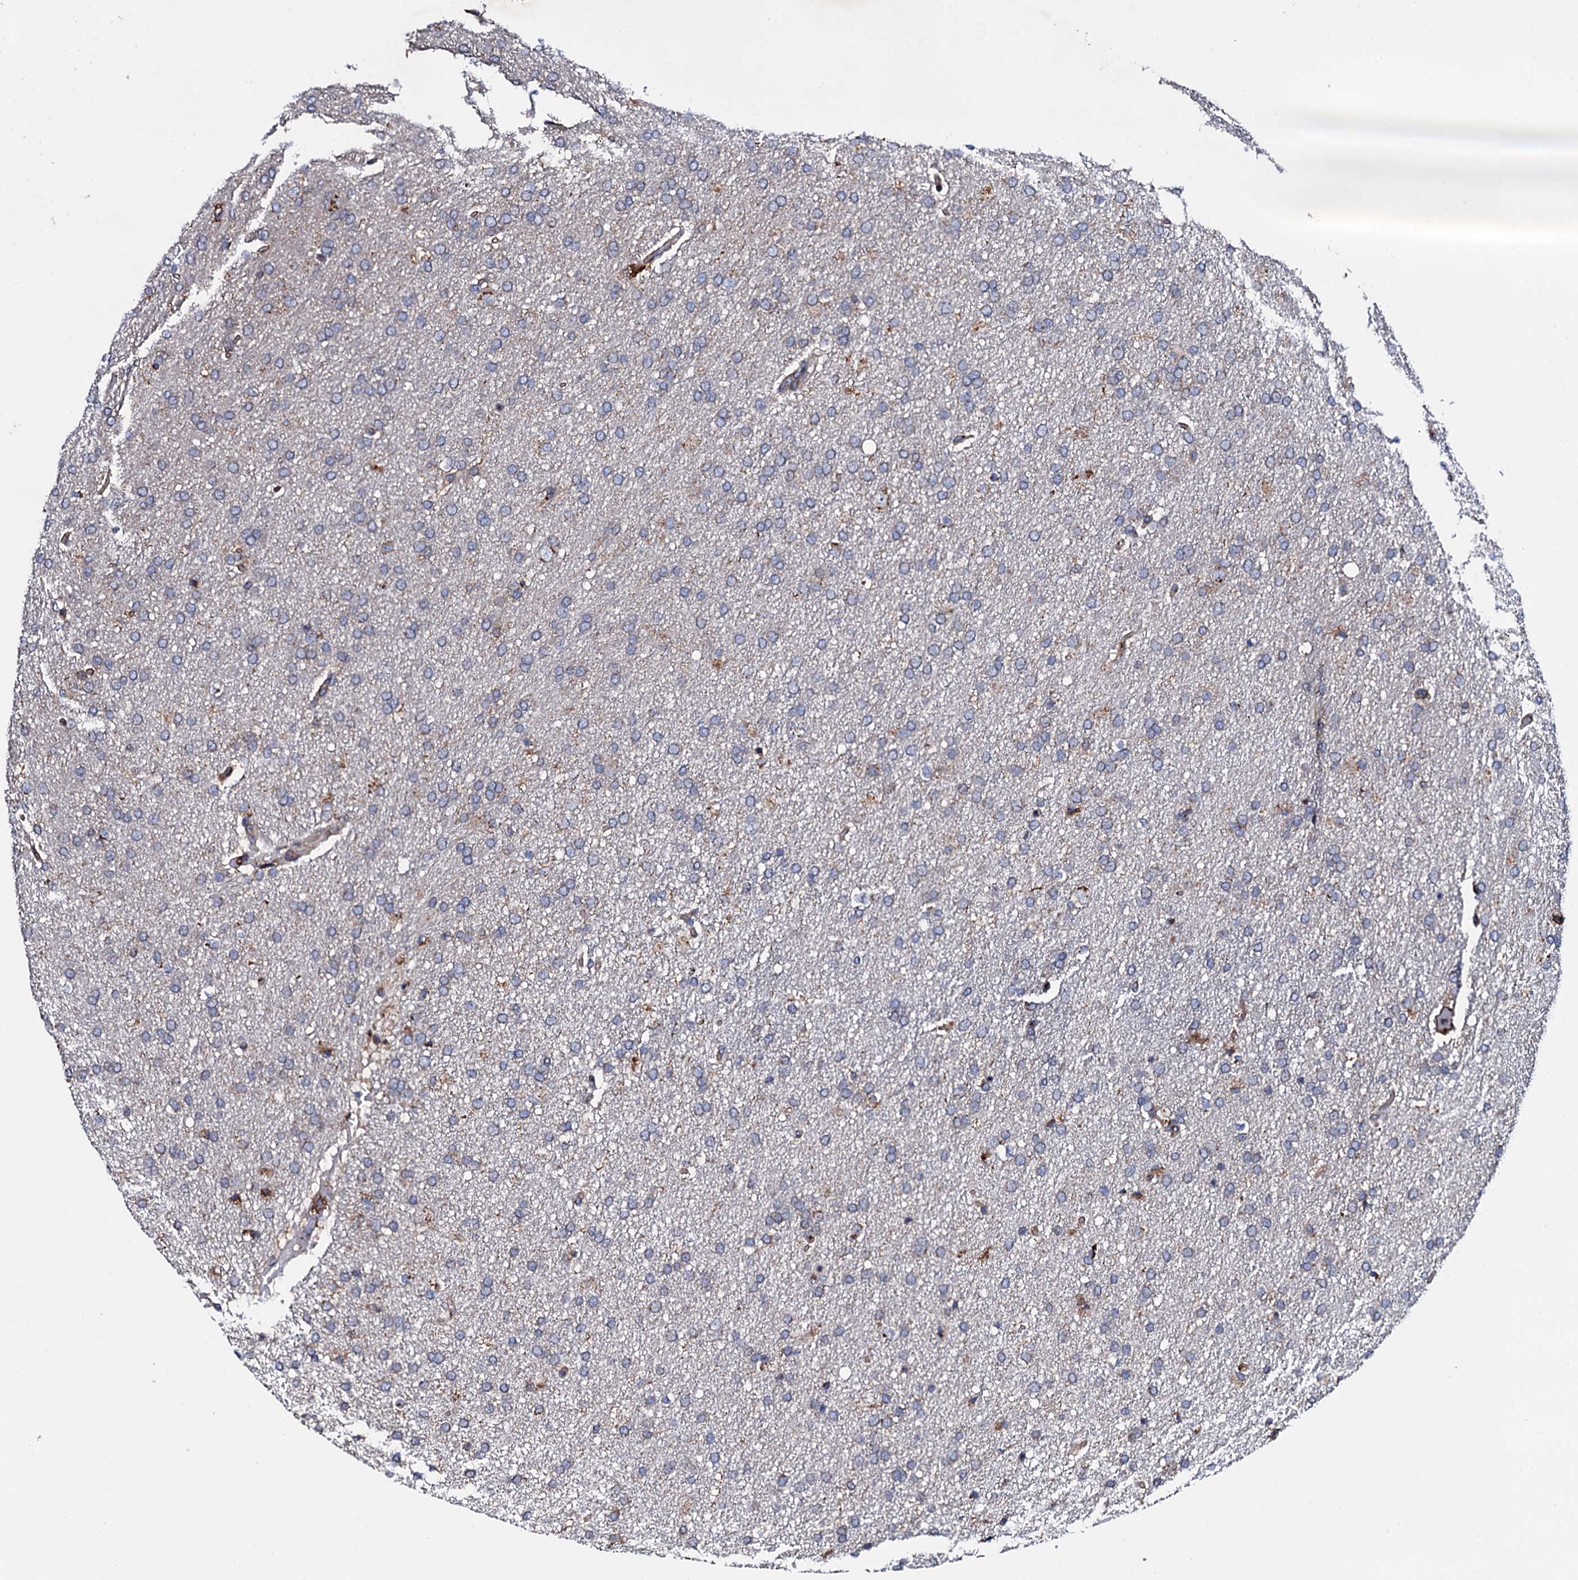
{"staining": {"intensity": "negative", "quantity": "none", "location": "none"}, "tissue": "glioma", "cell_type": "Tumor cells", "image_type": "cancer", "snomed": [{"axis": "morphology", "description": "Glioma, malignant, High grade"}, {"axis": "topography", "description": "Brain"}], "caption": "Glioma was stained to show a protein in brown. There is no significant positivity in tumor cells. (DAB IHC visualized using brightfield microscopy, high magnification).", "gene": "PLET1", "patient": {"sex": "male", "age": 72}}